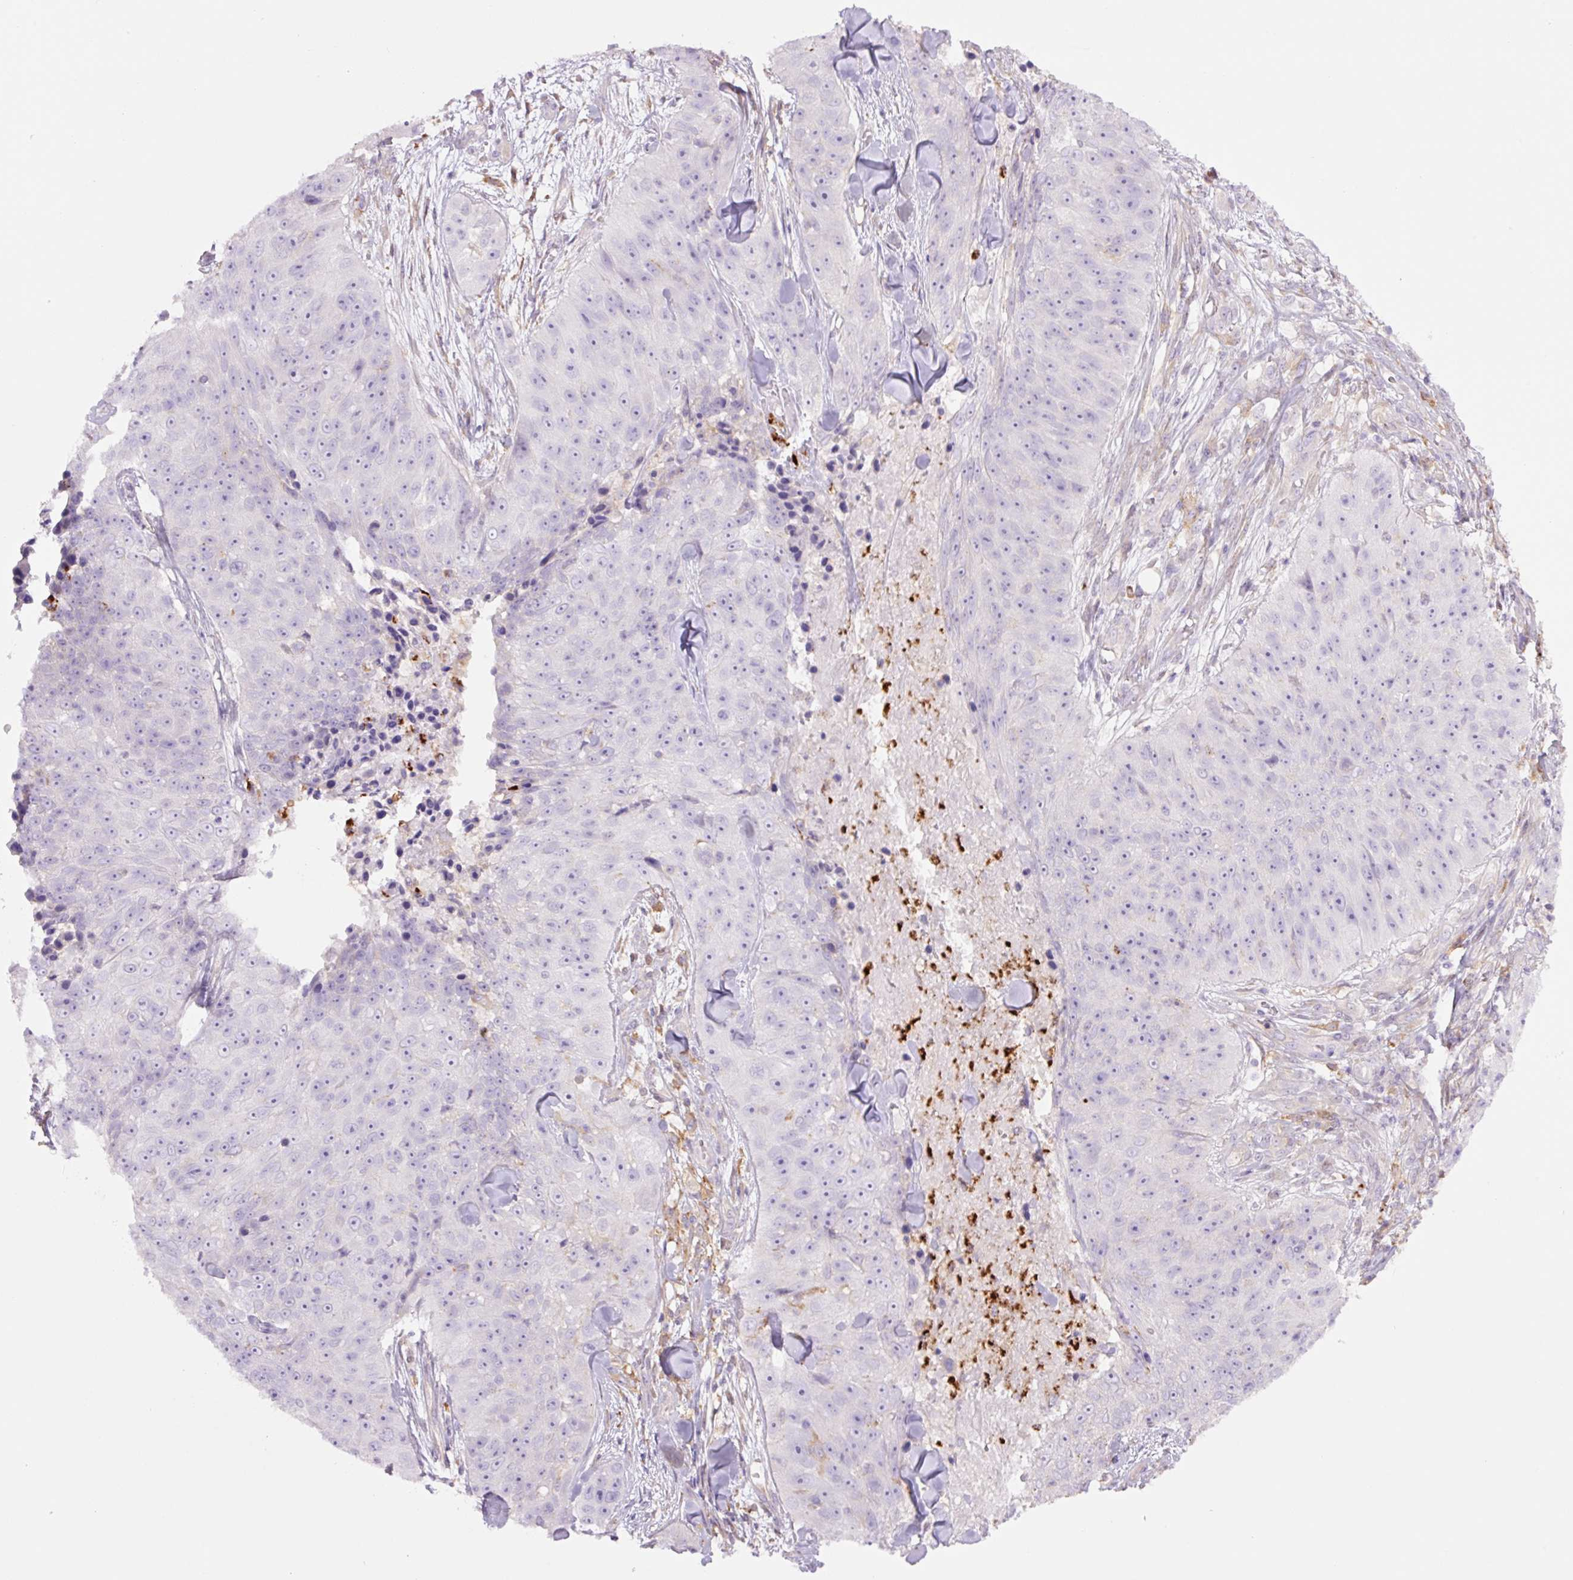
{"staining": {"intensity": "negative", "quantity": "none", "location": "none"}, "tissue": "skin cancer", "cell_type": "Tumor cells", "image_type": "cancer", "snomed": [{"axis": "morphology", "description": "Squamous cell carcinoma, NOS"}, {"axis": "topography", "description": "Skin"}], "caption": "An immunohistochemistry image of skin squamous cell carcinoma is shown. There is no staining in tumor cells of skin squamous cell carcinoma.", "gene": "SH2D6", "patient": {"sex": "female", "age": 87}}